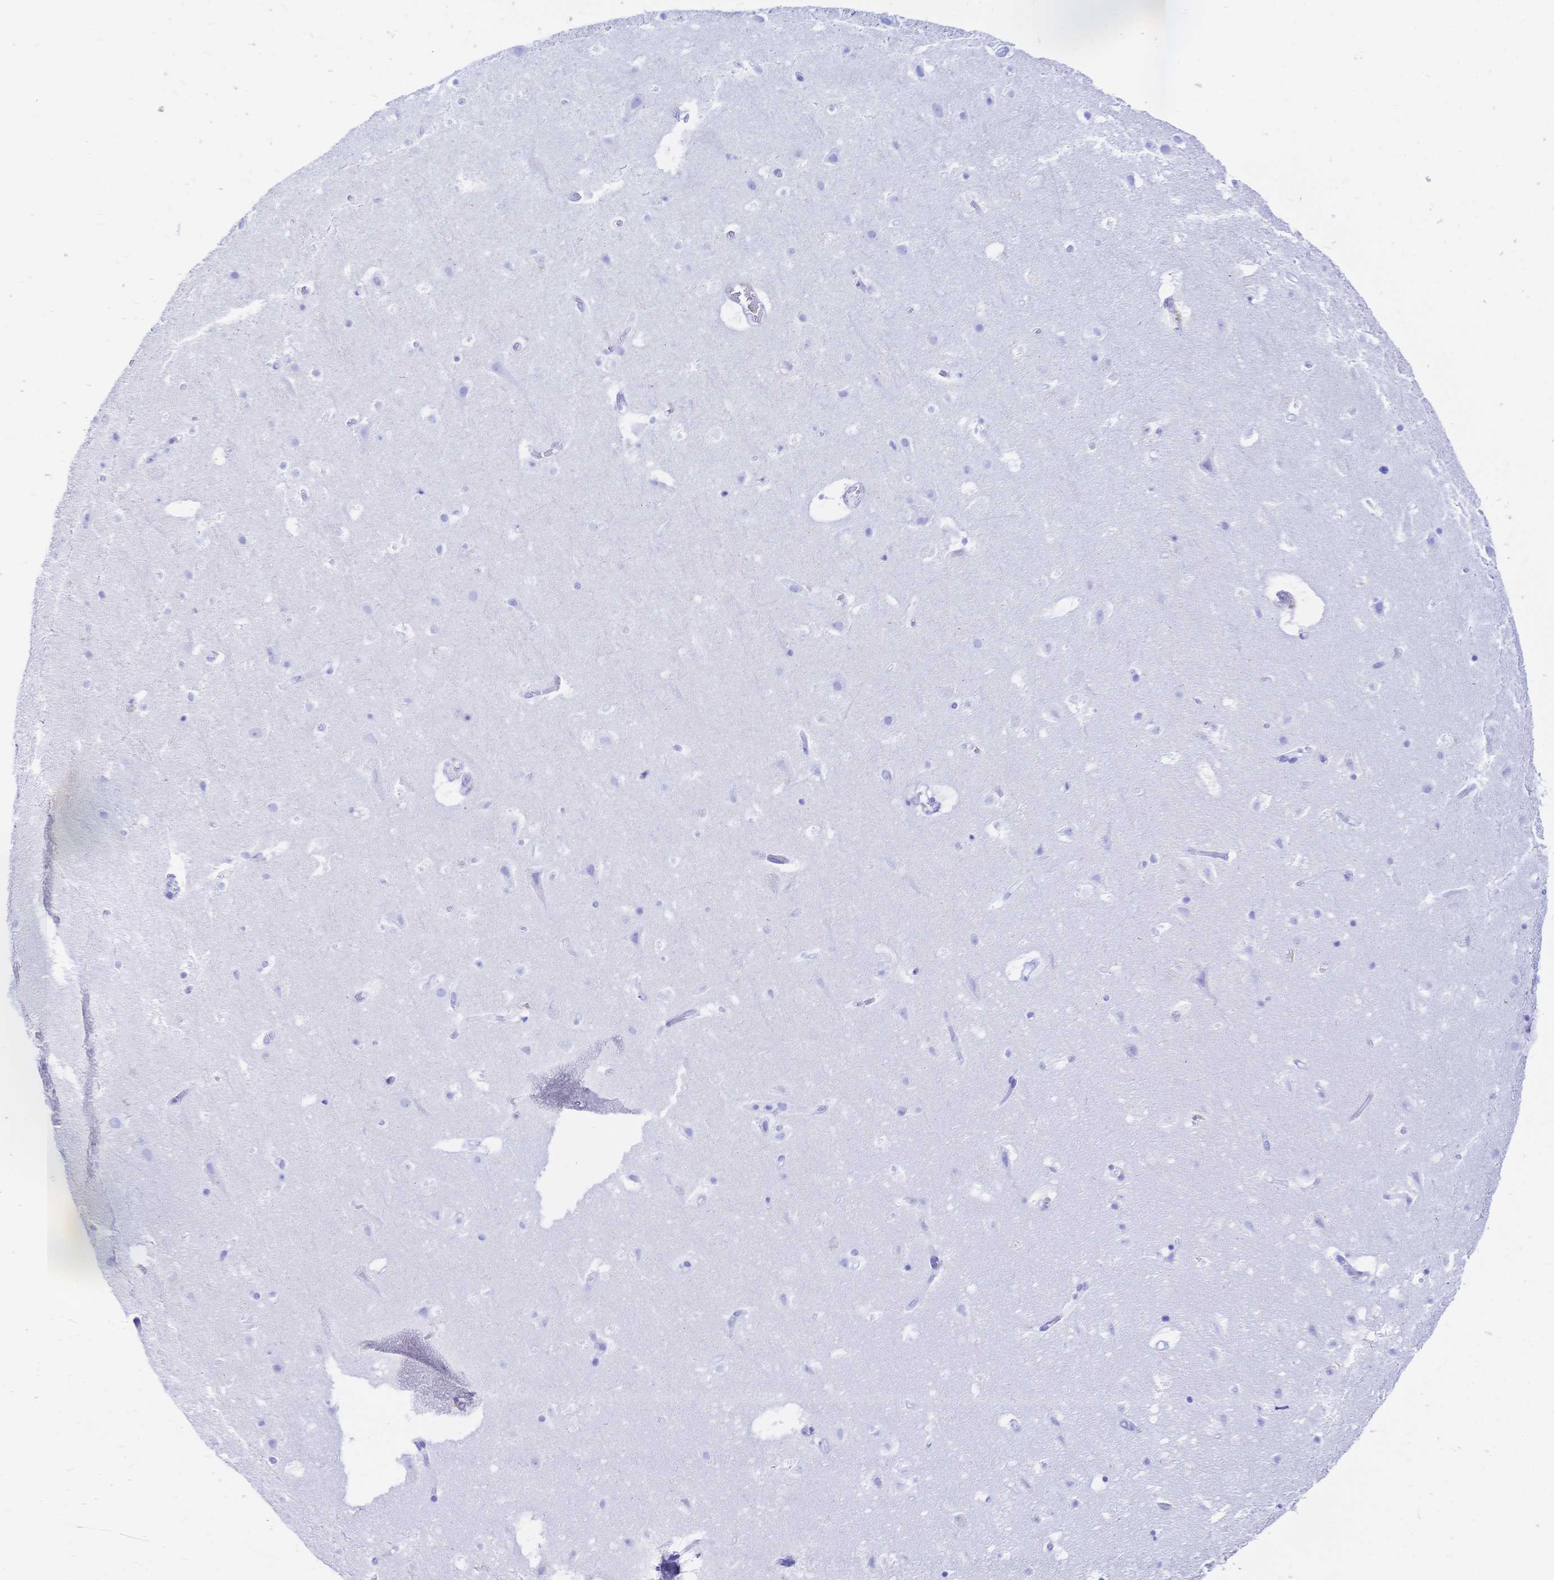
{"staining": {"intensity": "negative", "quantity": "none", "location": "none"}, "tissue": "cerebral cortex", "cell_type": "Endothelial cells", "image_type": "normal", "snomed": [{"axis": "morphology", "description": "Normal tissue, NOS"}, {"axis": "topography", "description": "Cerebral cortex"}], "caption": "Cerebral cortex stained for a protein using immunohistochemistry shows no positivity endothelial cells.", "gene": "UMOD", "patient": {"sex": "female", "age": 42}}